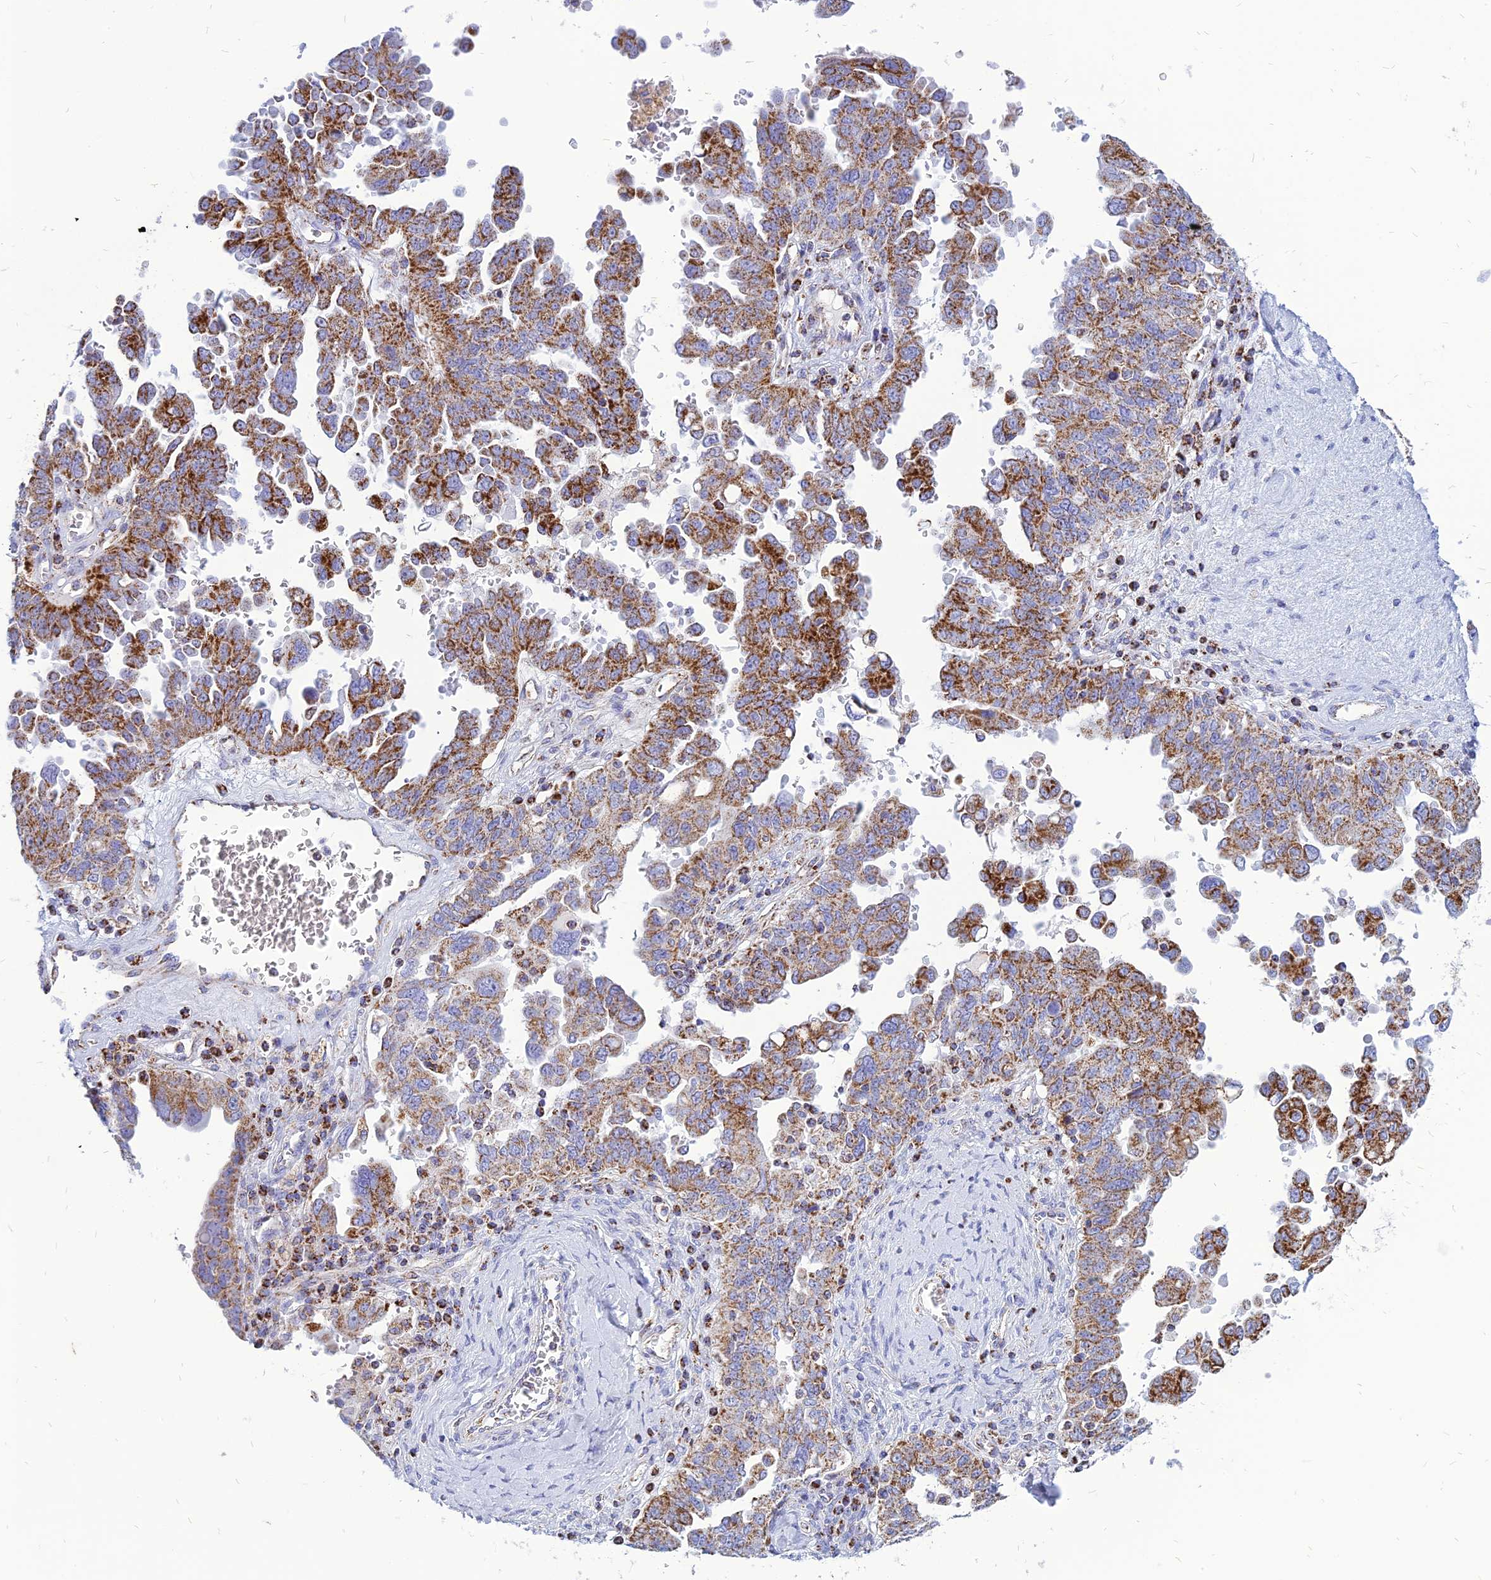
{"staining": {"intensity": "moderate", "quantity": ">75%", "location": "cytoplasmic/membranous"}, "tissue": "ovarian cancer", "cell_type": "Tumor cells", "image_type": "cancer", "snomed": [{"axis": "morphology", "description": "Carcinoma, endometroid"}, {"axis": "topography", "description": "Ovary"}], "caption": "This is a histology image of immunohistochemistry (IHC) staining of endometroid carcinoma (ovarian), which shows moderate staining in the cytoplasmic/membranous of tumor cells.", "gene": "PACC1", "patient": {"sex": "female", "age": 62}}